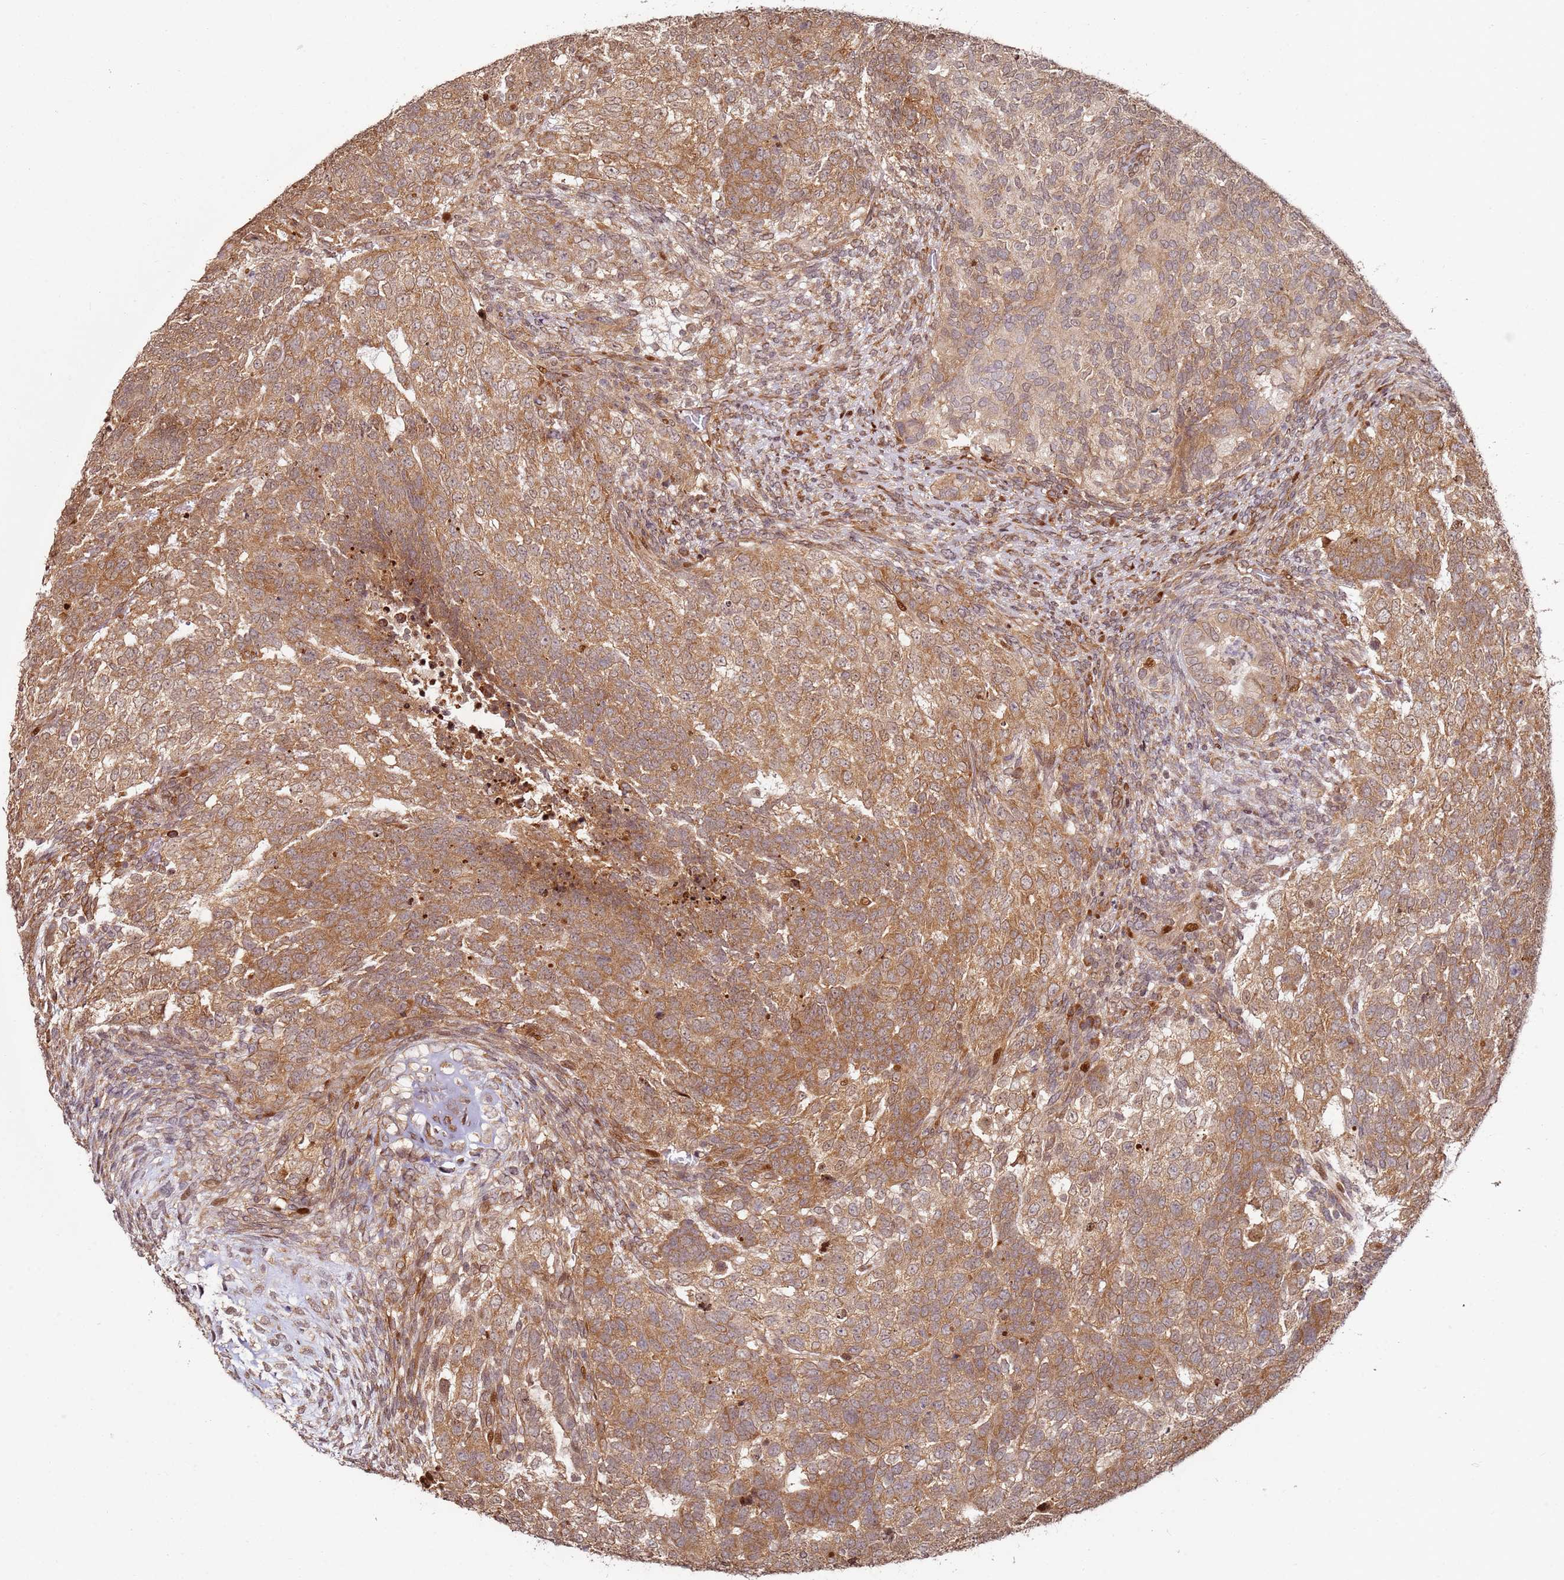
{"staining": {"intensity": "moderate", "quantity": ">75%", "location": "cytoplasmic/membranous"}, "tissue": "testis cancer", "cell_type": "Tumor cells", "image_type": "cancer", "snomed": [{"axis": "morphology", "description": "Carcinoma, Embryonal, NOS"}, {"axis": "topography", "description": "Testis"}], "caption": "Brown immunohistochemical staining in testis embryonal carcinoma displays moderate cytoplasmic/membranous expression in approximately >75% of tumor cells. (DAB (3,3'-diaminobenzidine) = brown stain, brightfield microscopy at high magnification).", "gene": "RPS3A", "patient": {"sex": "male", "age": 23}}